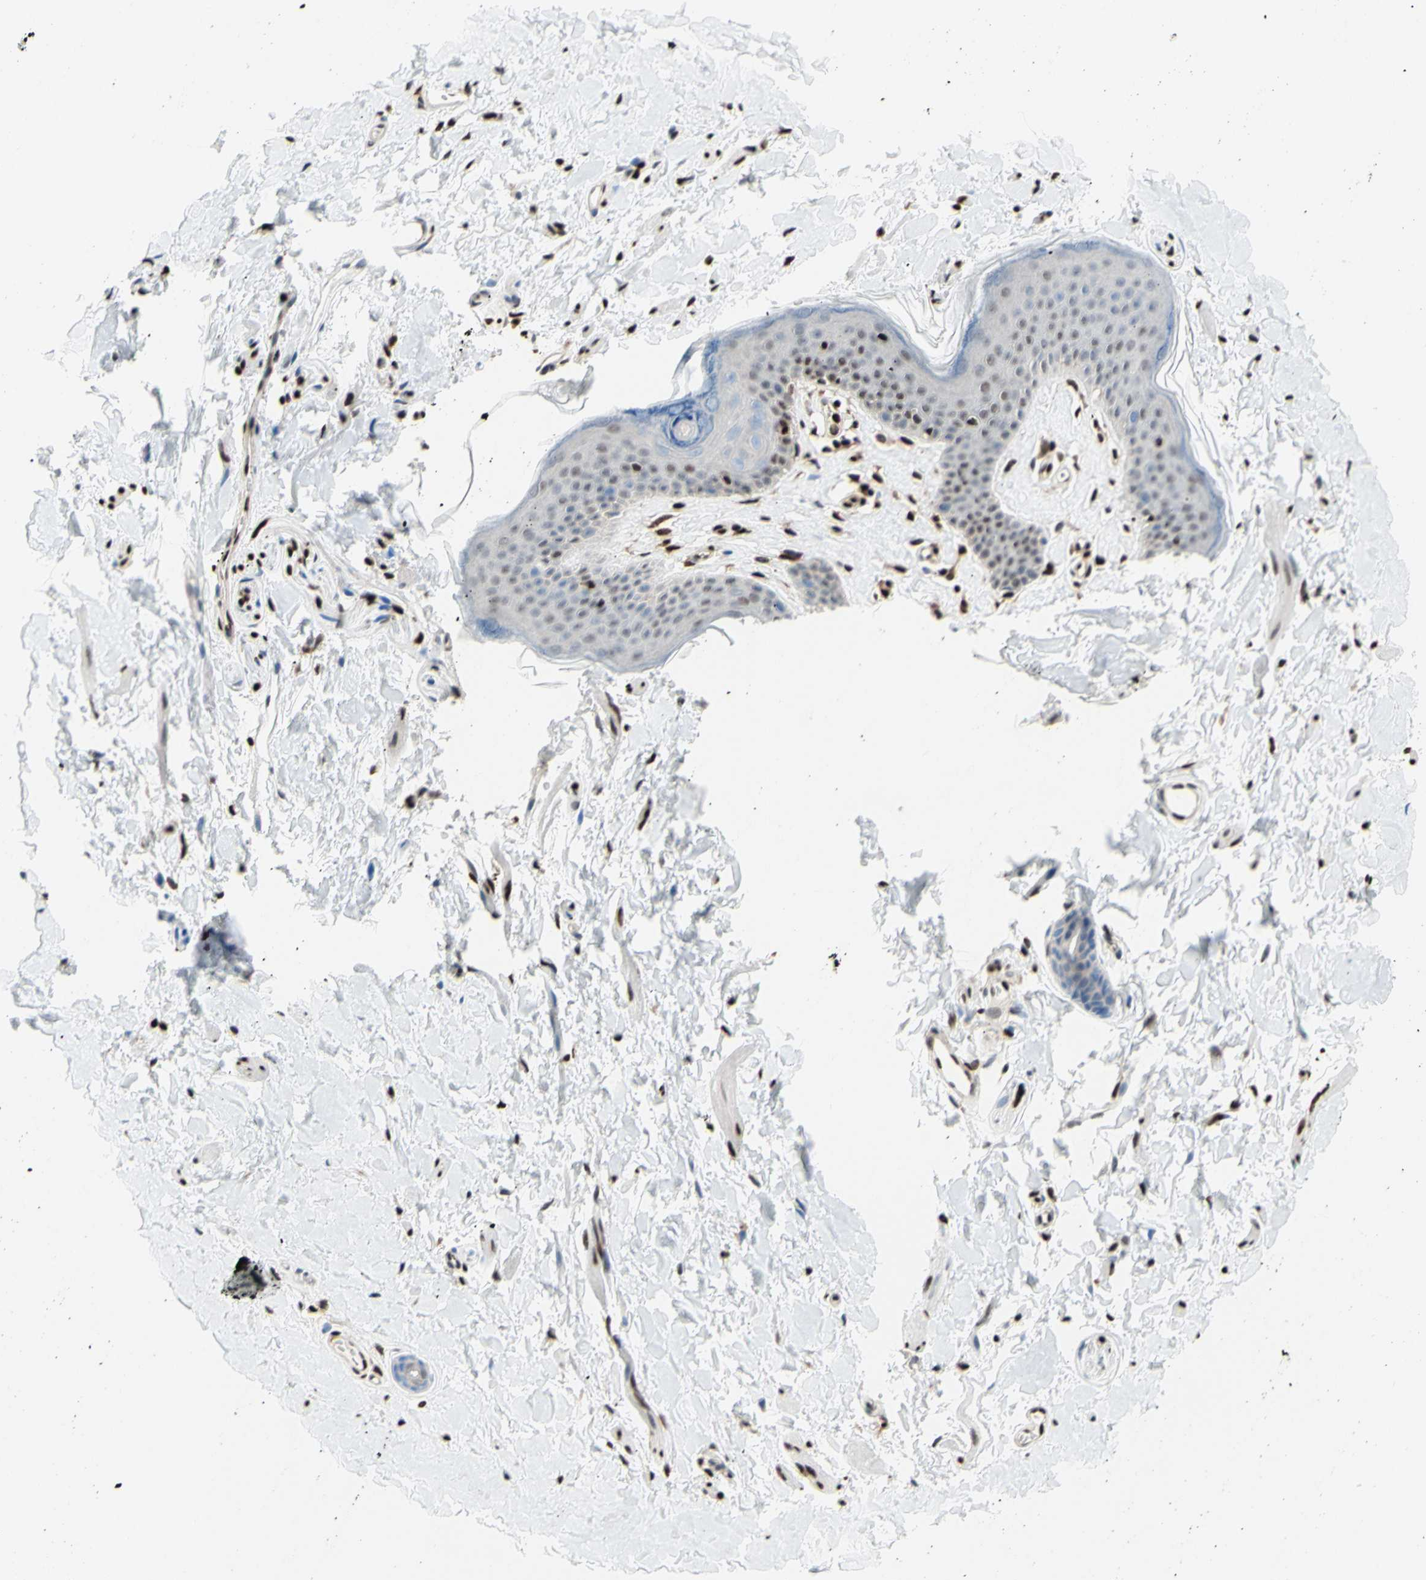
{"staining": {"intensity": "weak", "quantity": "<25%", "location": "cytoplasmic/membranous"}, "tissue": "skin", "cell_type": "Epidermal cells", "image_type": "normal", "snomed": [{"axis": "morphology", "description": "Normal tissue, NOS"}, {"axis": "morphology", "description": "Inflammation, NOS"}, {"axis": "topography", "description": "Vulva"}], "caption": "Immunohistochemical staining of unremarkable human skin reveals no significant expression in epidermal cells.", "gene": "EED", "patient": {"sex": "female", "age": 84}}